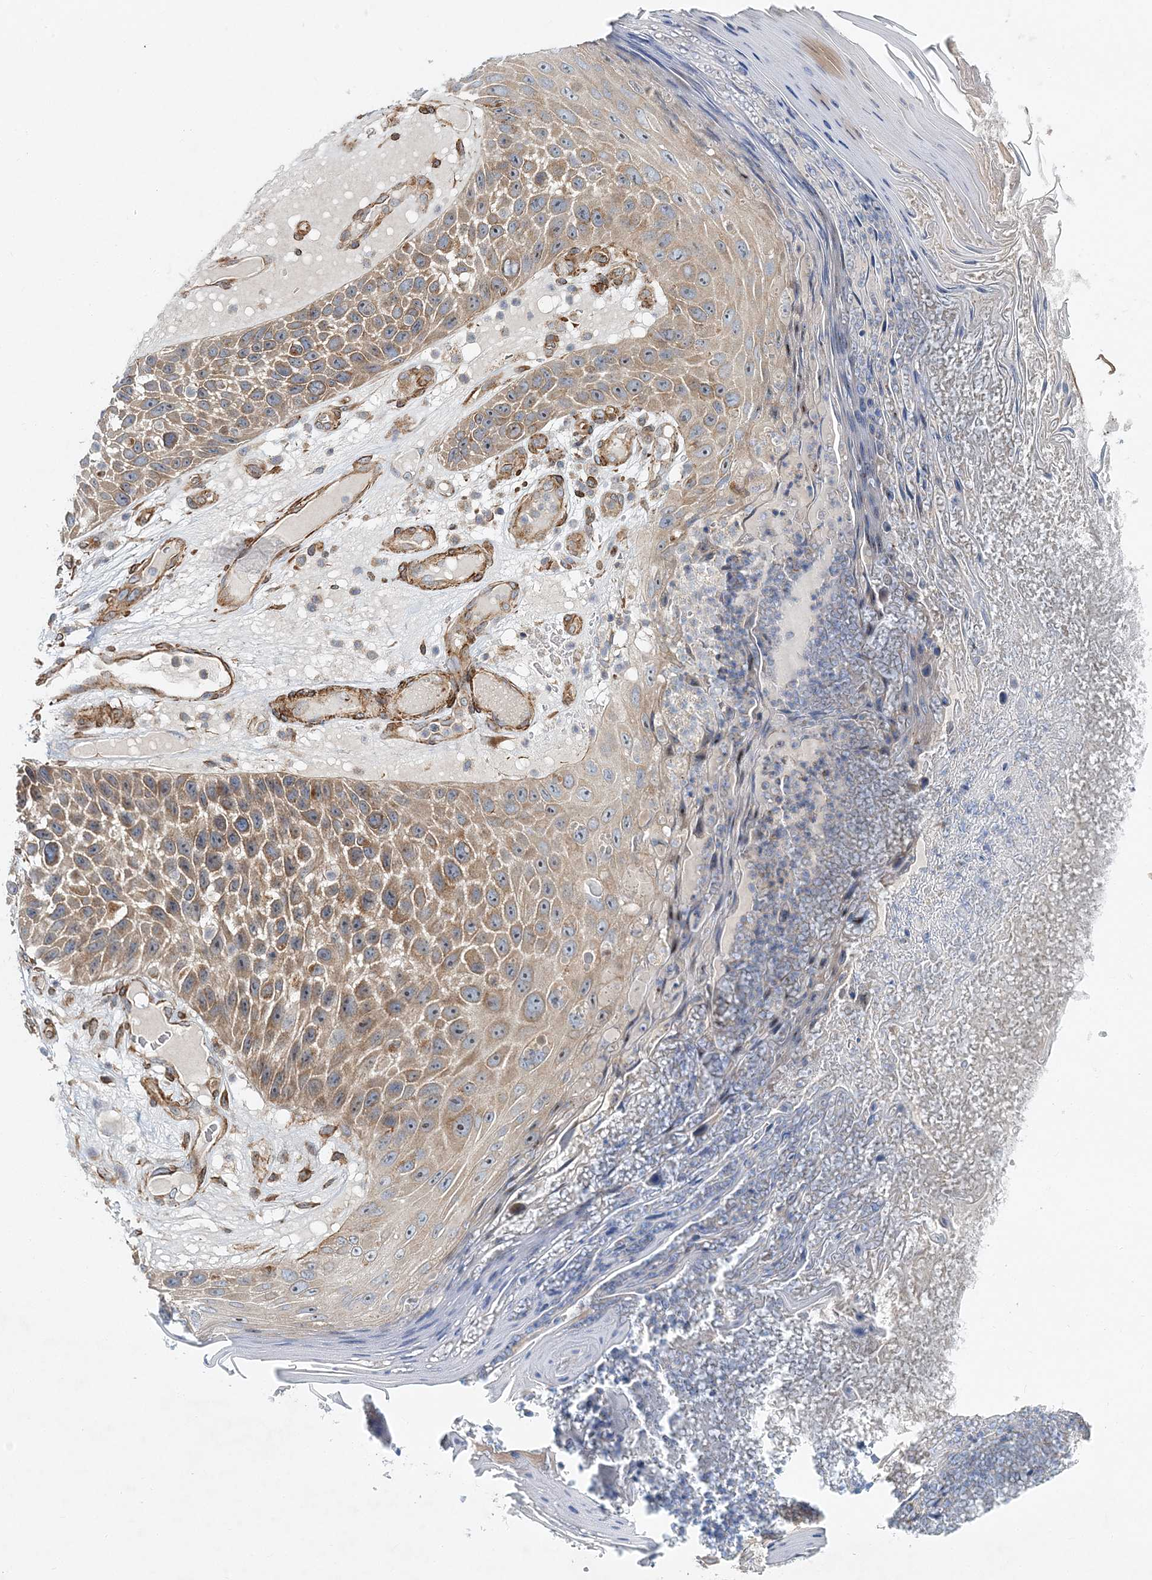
{"staining": {"intensity": "weak", "quantity": ">75%", "location": "cytoplasmic/membranous"}, "tissue": "skin cancer", "cell_type": "Tumor cells", "image_type": "cancer", "snomed": [{"axis": "morphology", "description": "Squamous cell carcinoma, NOS"}, {"axis": "topography", "description": "Skin"}], "caption": "The immunohistochemical stain highlights weak cytoplasmic/membranous staining in tumor cells of skin squamous cell carcinoma tissue.", "gene": "NBAS", "patient": {"sex": "female", "age": 88}}